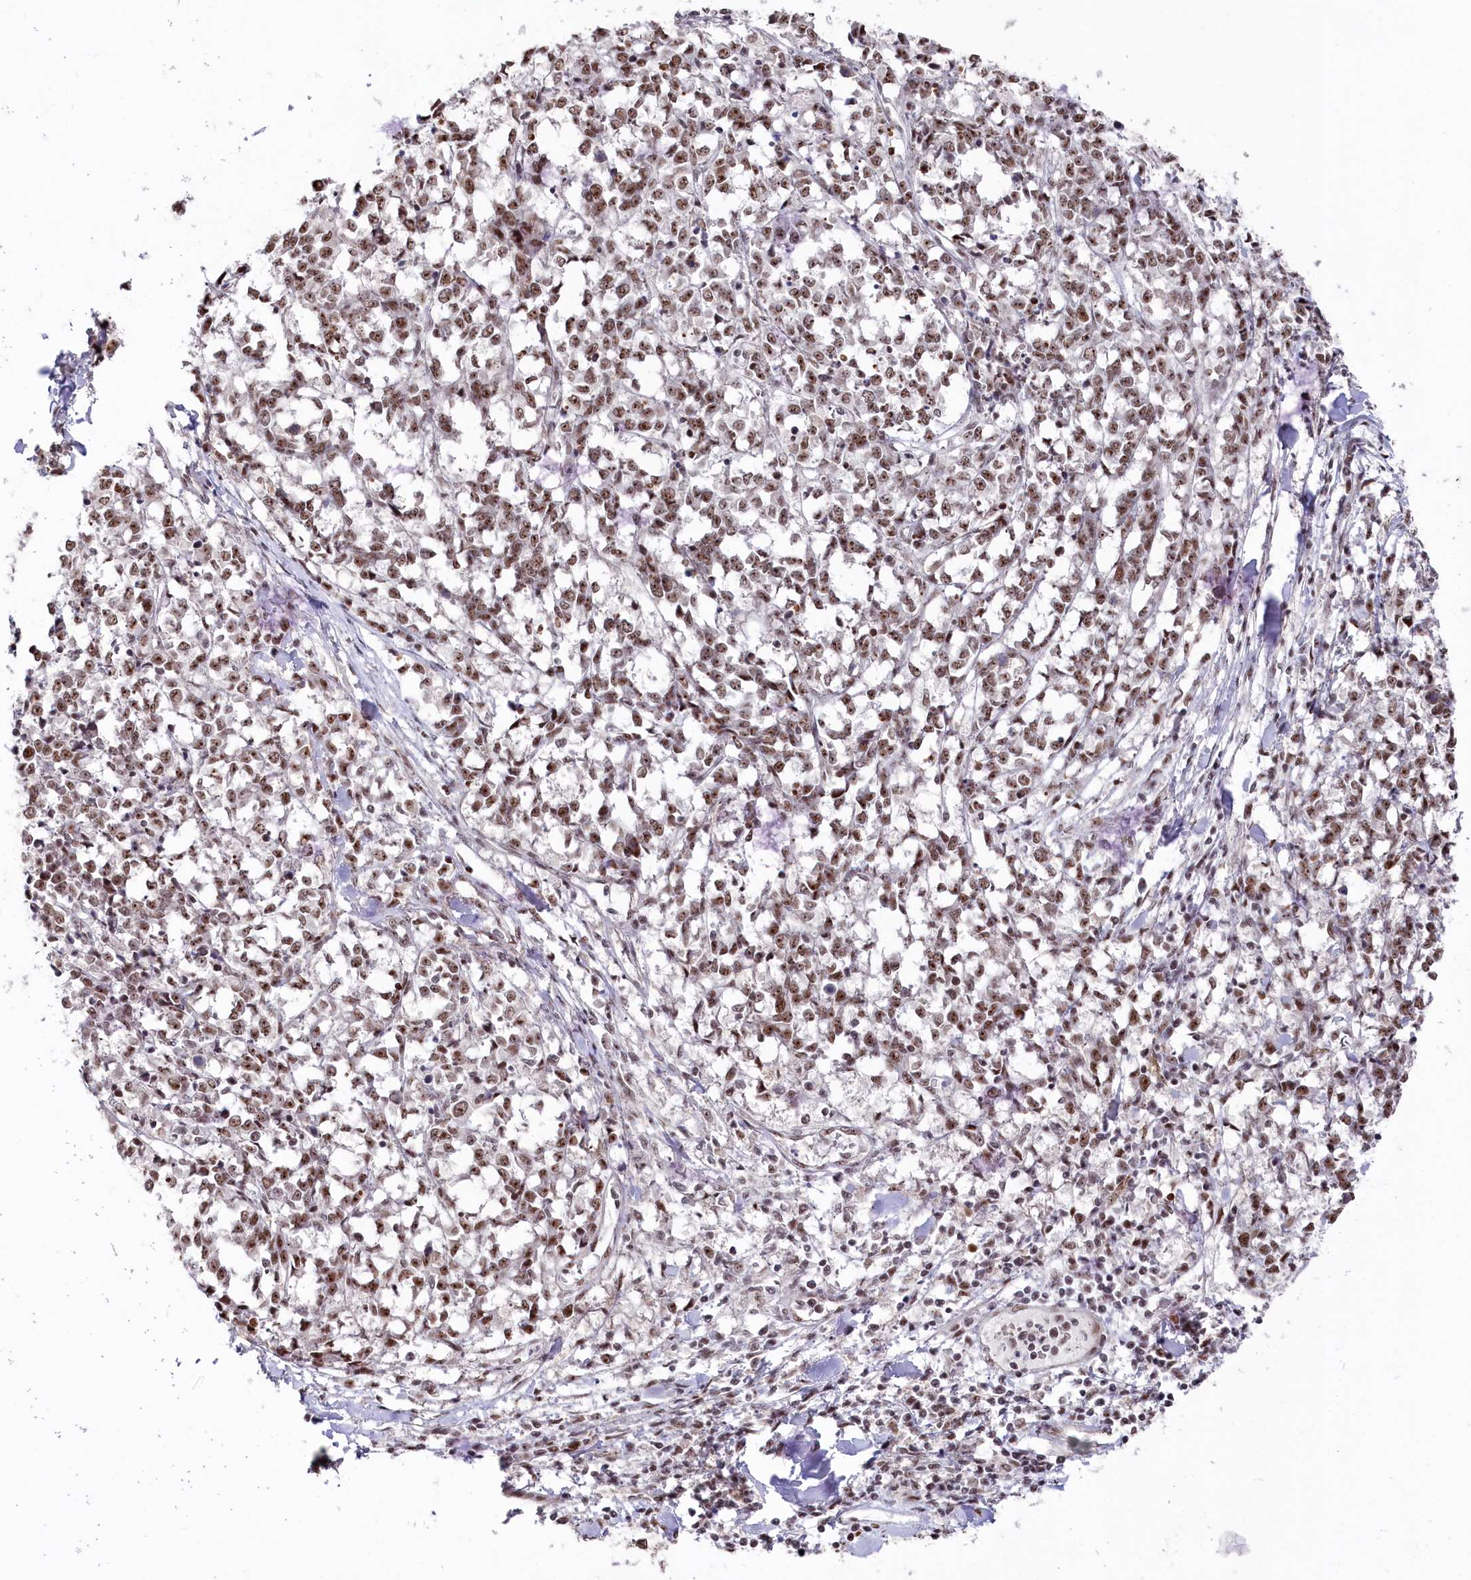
{"staining": {"intensity": "moderate", "quantity": ">75%", "location": "nuclear"}, "tissue": "melanoma", "cell_type": "Tumor cells", "image_type": "cancer", "snomed": [{"axis": "morphology", "description": "Malignant melanoma, NOS"}, {"axis": "topography", "description": "Skin"}], "caption": "Malignant melanoma was stained to show a protein in brown. There is medium levels of moderate nuclear expression in approximately >75% of tumor cells.", "gene": "POLR2H", "patient": {"sex": "female", "age": 72}}